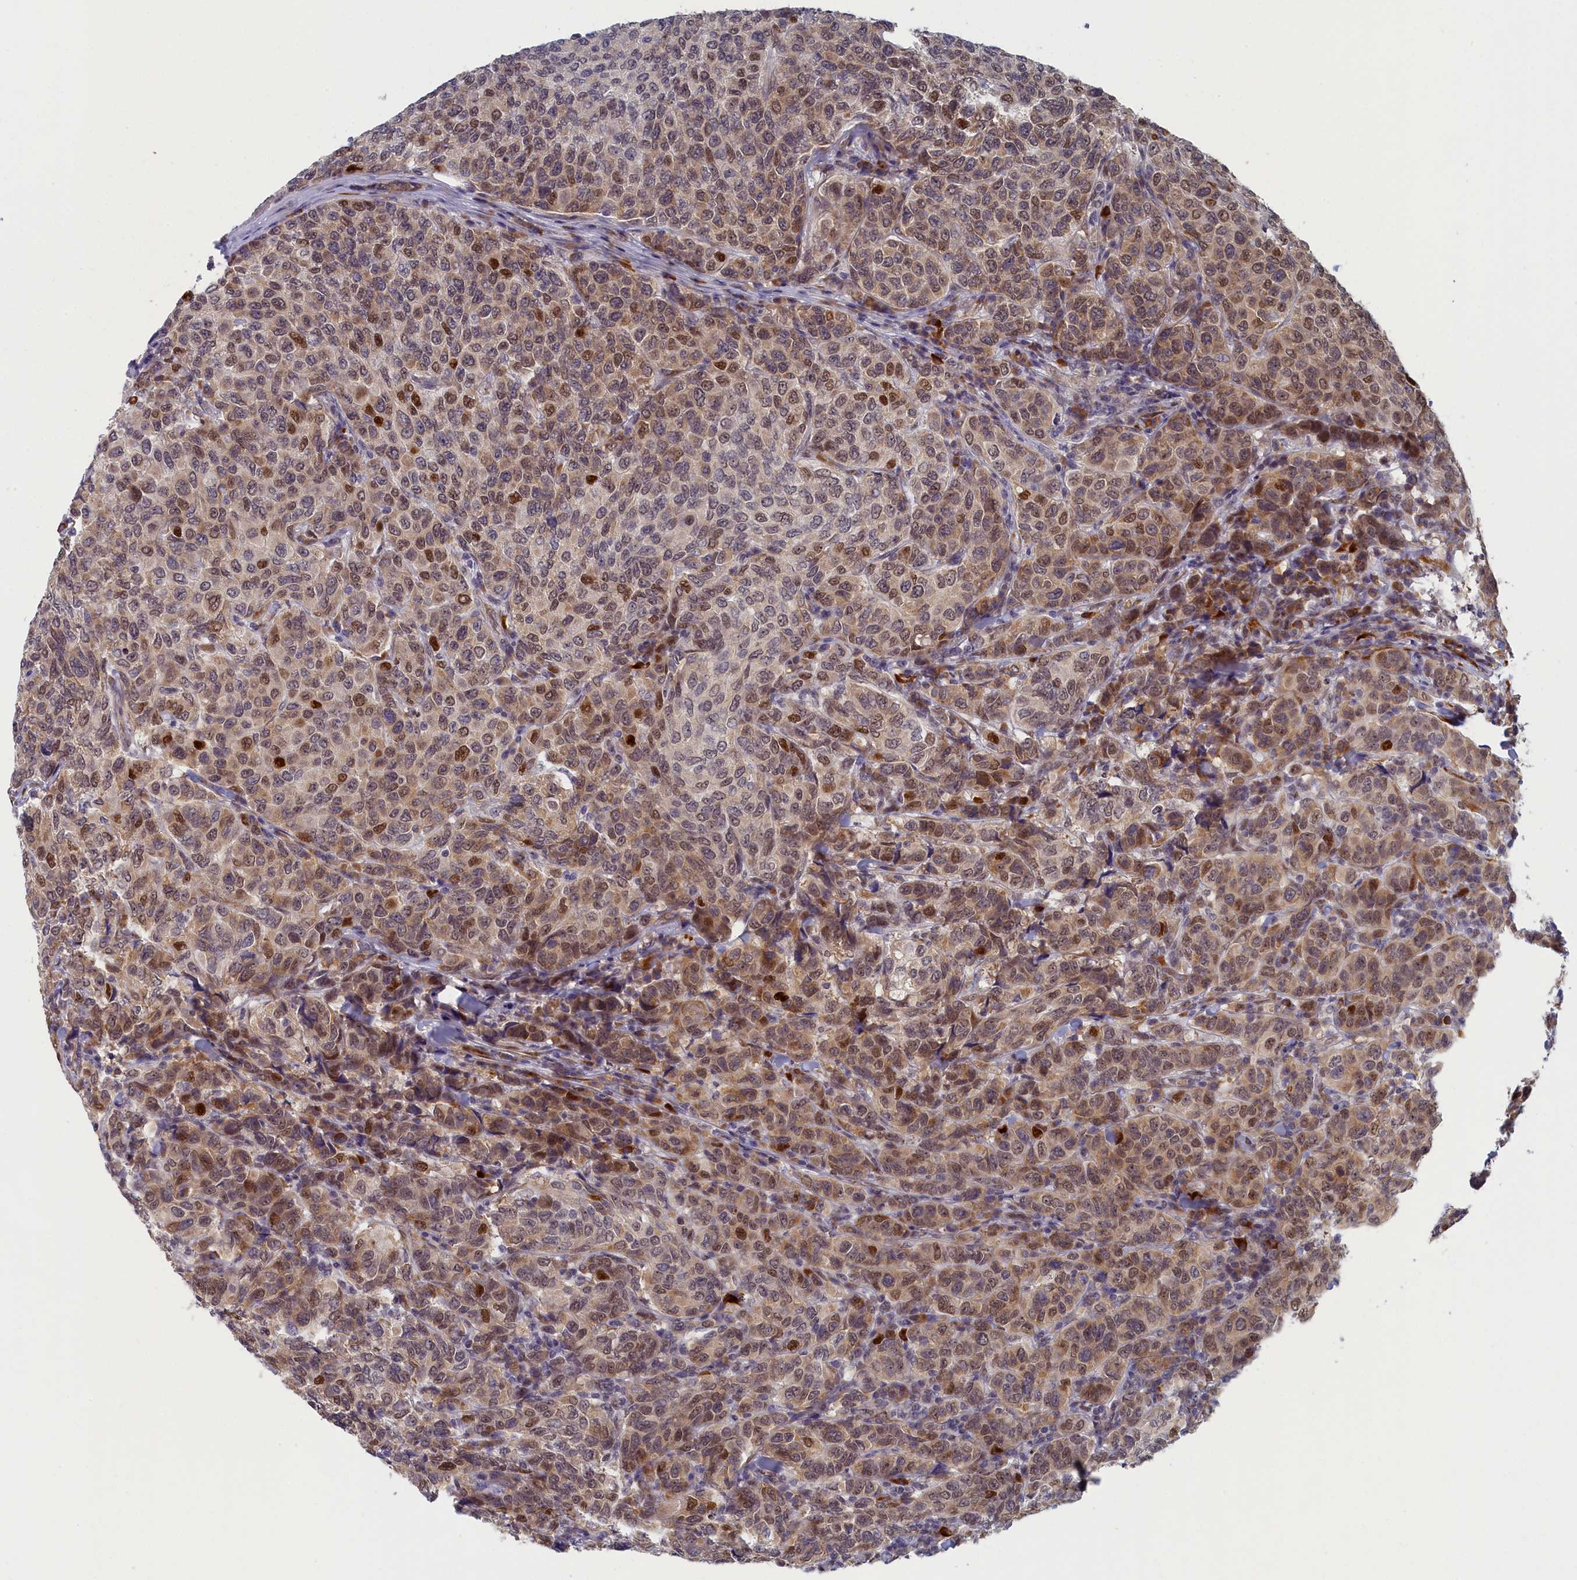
{"staining": {"intensity": "moderate", "quantity": "25%-75%", "location": "nuclear"}, "tissue": "breast cancer", "cell_type": "Tumor cells", "image_type": "cancer", "snomed": [{"axis": "morphology", "description": "Duct carcinoma"}, {"axis": "topography", "description": "Breast"}], "caption": "An image showing moderate nuclear positivity in about 25%-75% of tumor cells in breast cancer (invasive ductal carcinoma), as visualized by brown immunohistochemical staining.", "gene": "DNAJC17", "patient": {"sex": "female", "age": 55}}